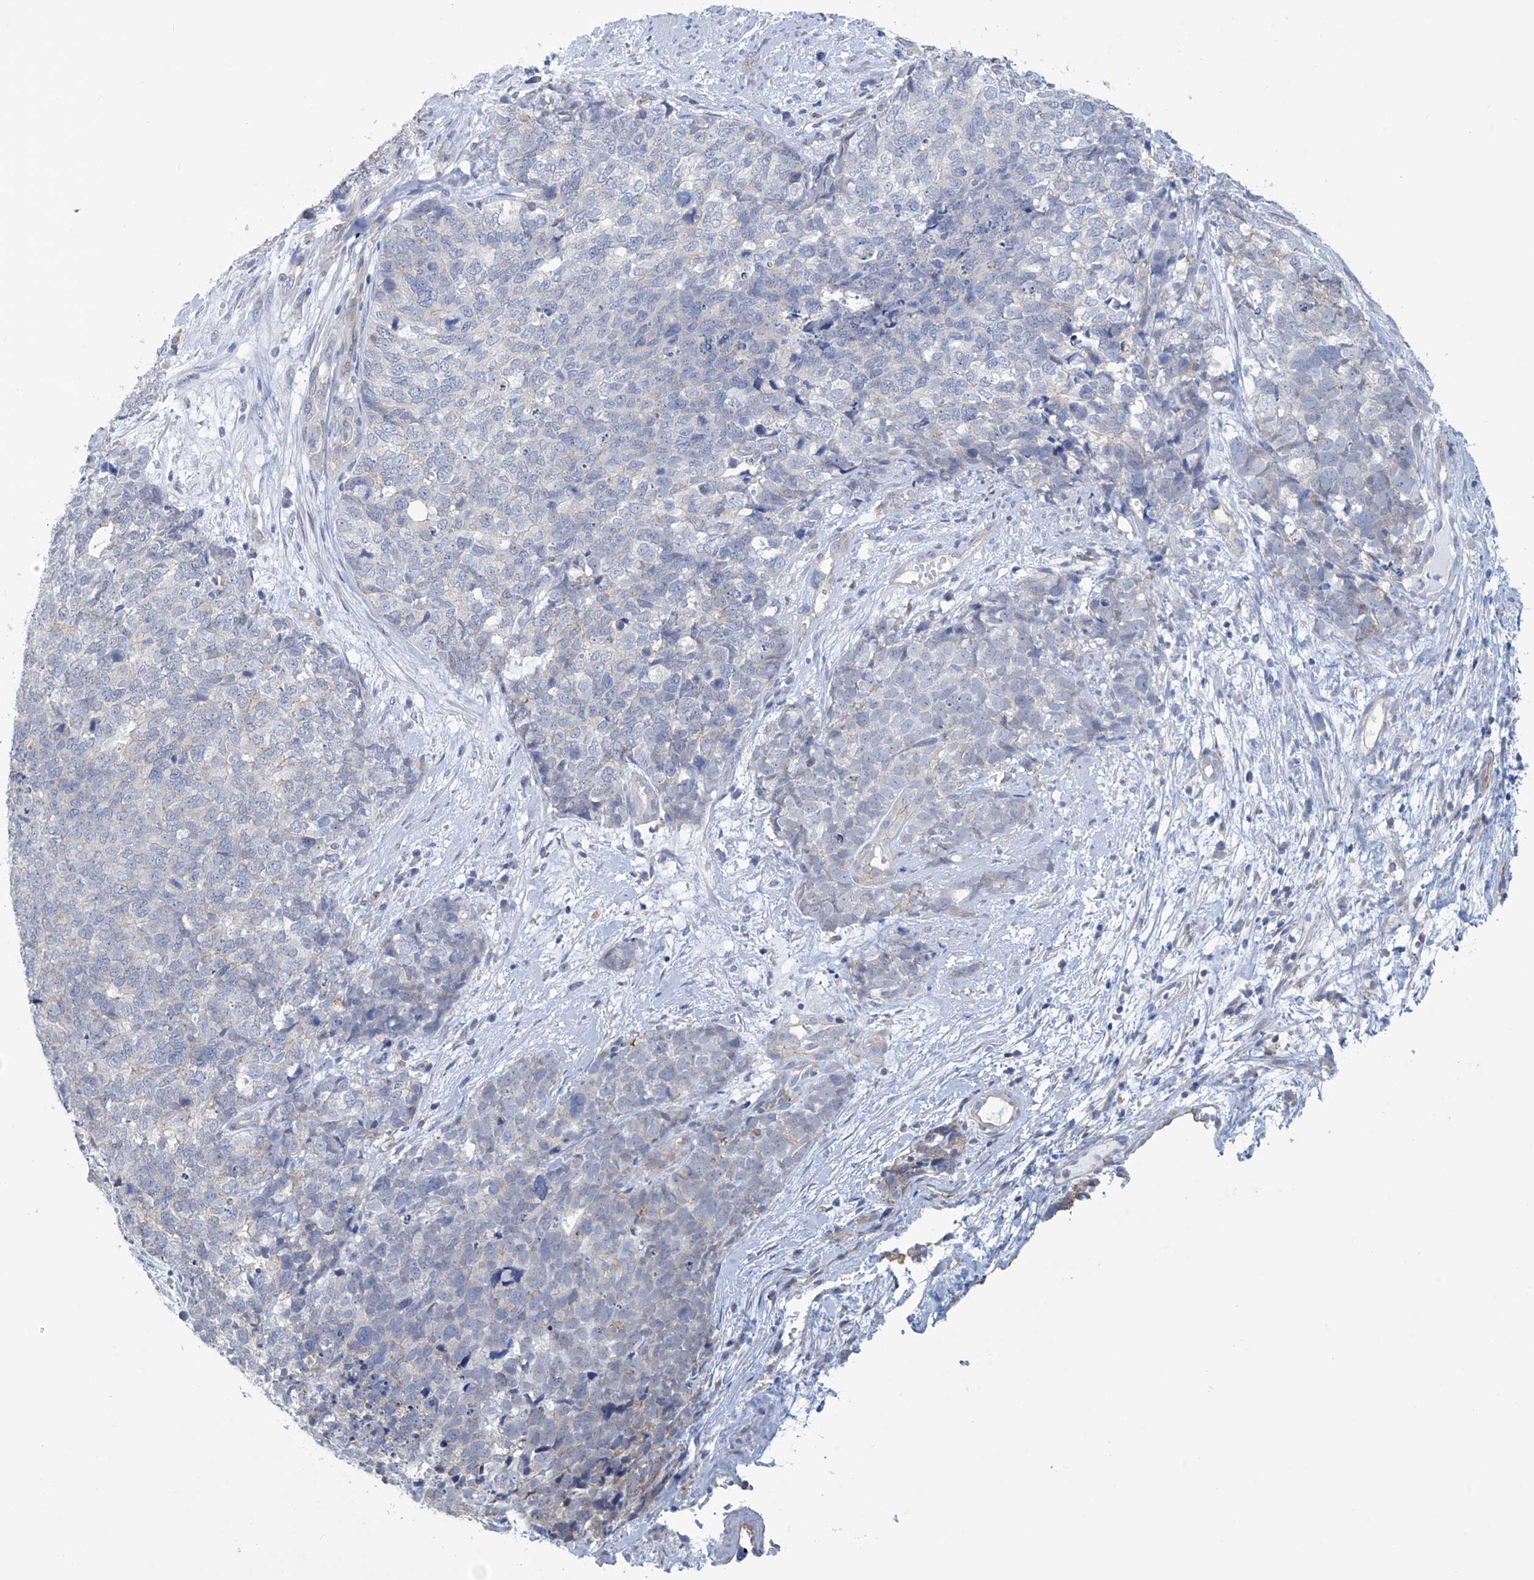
{"staining": {"intensity": "negative", "quantity": "none", "location": "none"}, "tissue": "cervical cancer", "cell_type": "Tumor cells", "image_type": "cancer", "snomed": [{"axis": "morphology", "description": "Squamous cell carcinoma, NOS"}, {"axis": "topography", "description": "Cervix"}], "caption": "High power microscopy photomicrograph of an immunohistochemistry (IHC) micrograph of cervical cancer (squamous cell carcinoma), revealing no significant positivity in tumor cells.", "gene": "ABHD13", "patient": {"sex": "female", "age": 63}}